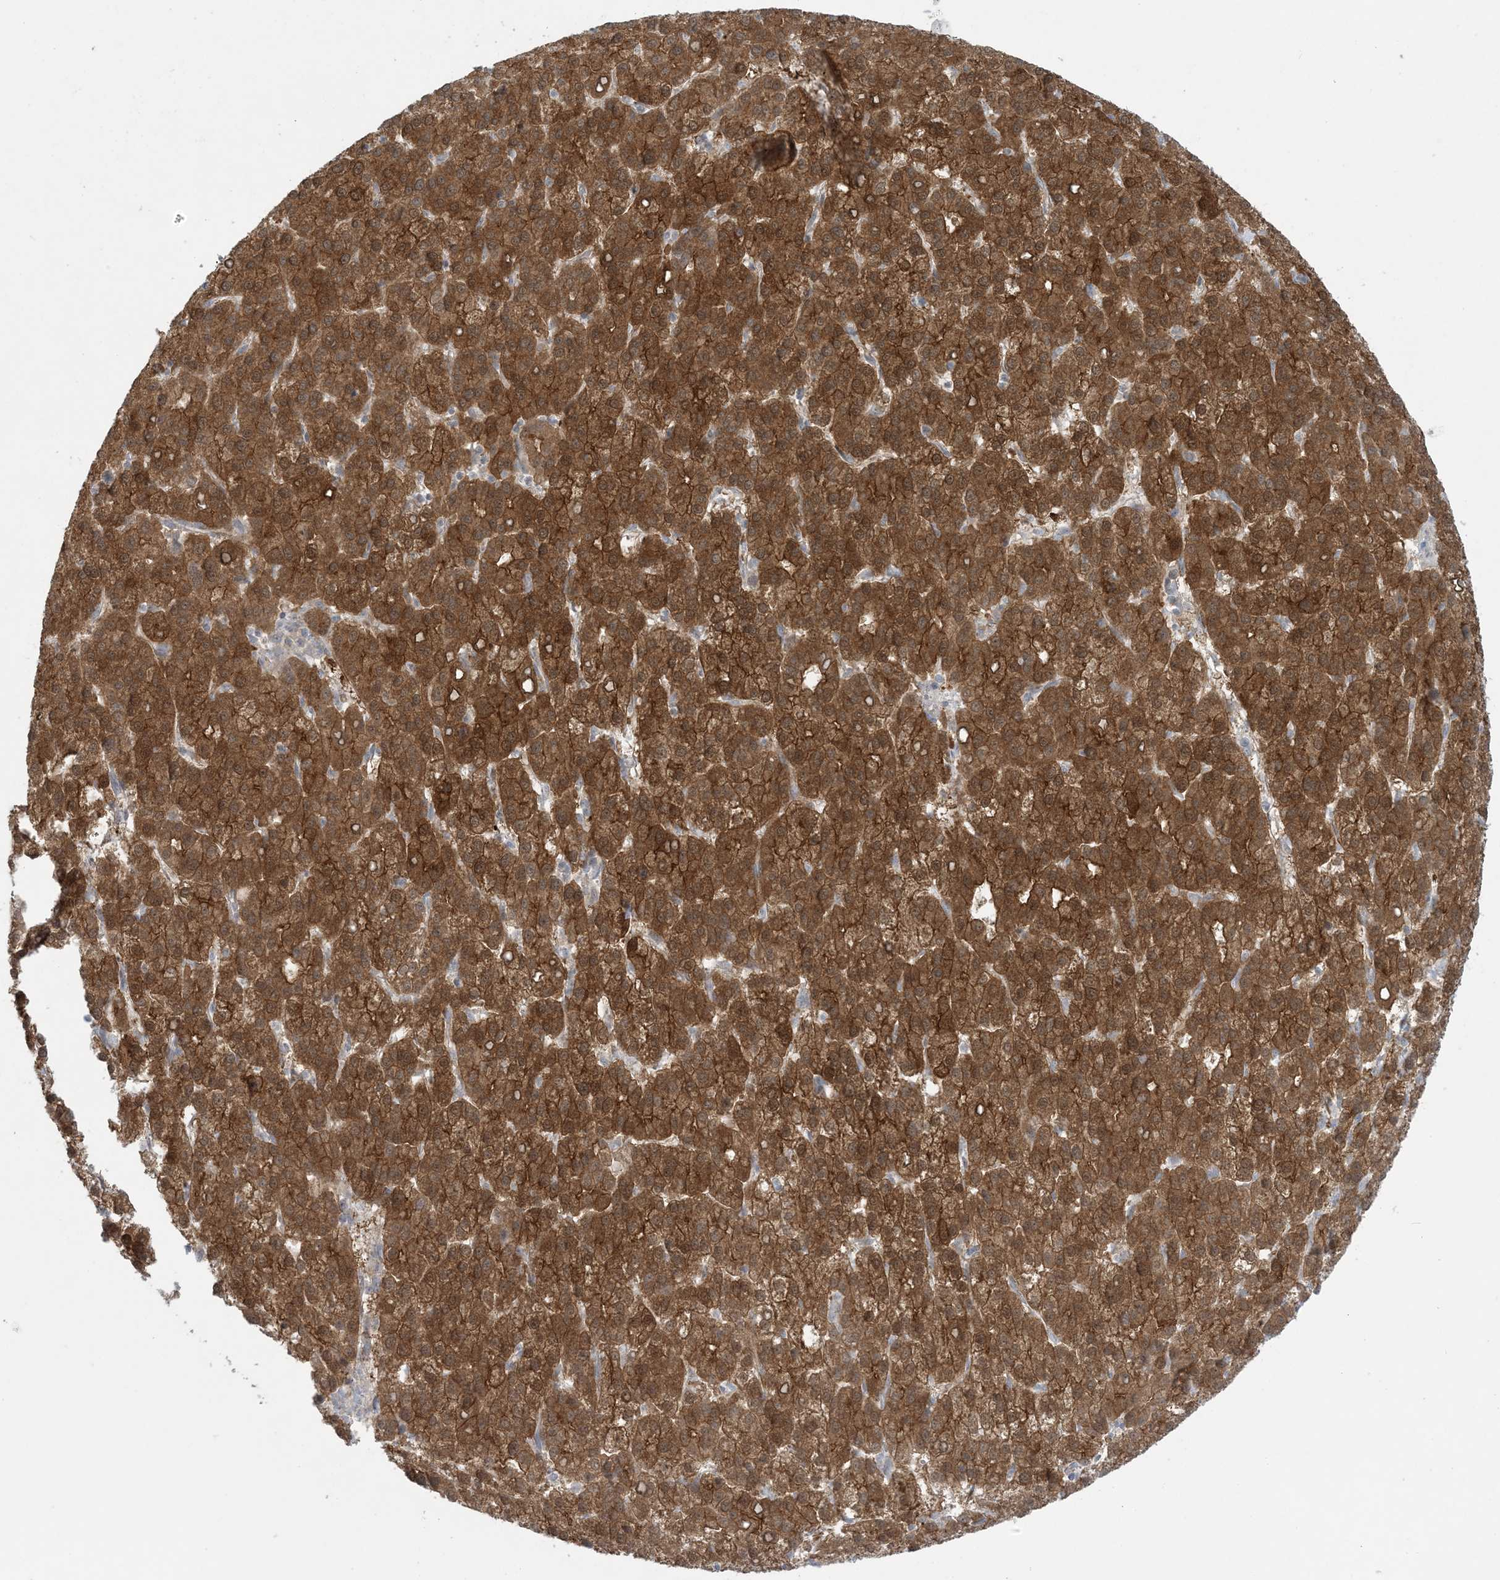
{"staining": {"intensity": "strong", "quantity": ">75%", "location": "cytoplasmic/membranous,nuclear"}, "tissue": "liver cancer", "cell_type": "Tumor cells", "image_type": "cancer", "snomed": [{"axis": "morphology", "description": "Carcinoma, Hepatocellular, NOS"}, {"axis": "topography", "description": "Liver"}], "caption": "This histopathology image displays IHC staining of human liver hepatocellular carcinoma, with high strong cytoplasmic/membranous and nuclear staining in approximately >75% of tumor cells.", "gene": "NRBP2", "patient": {"sex": "female", "age": 58}}